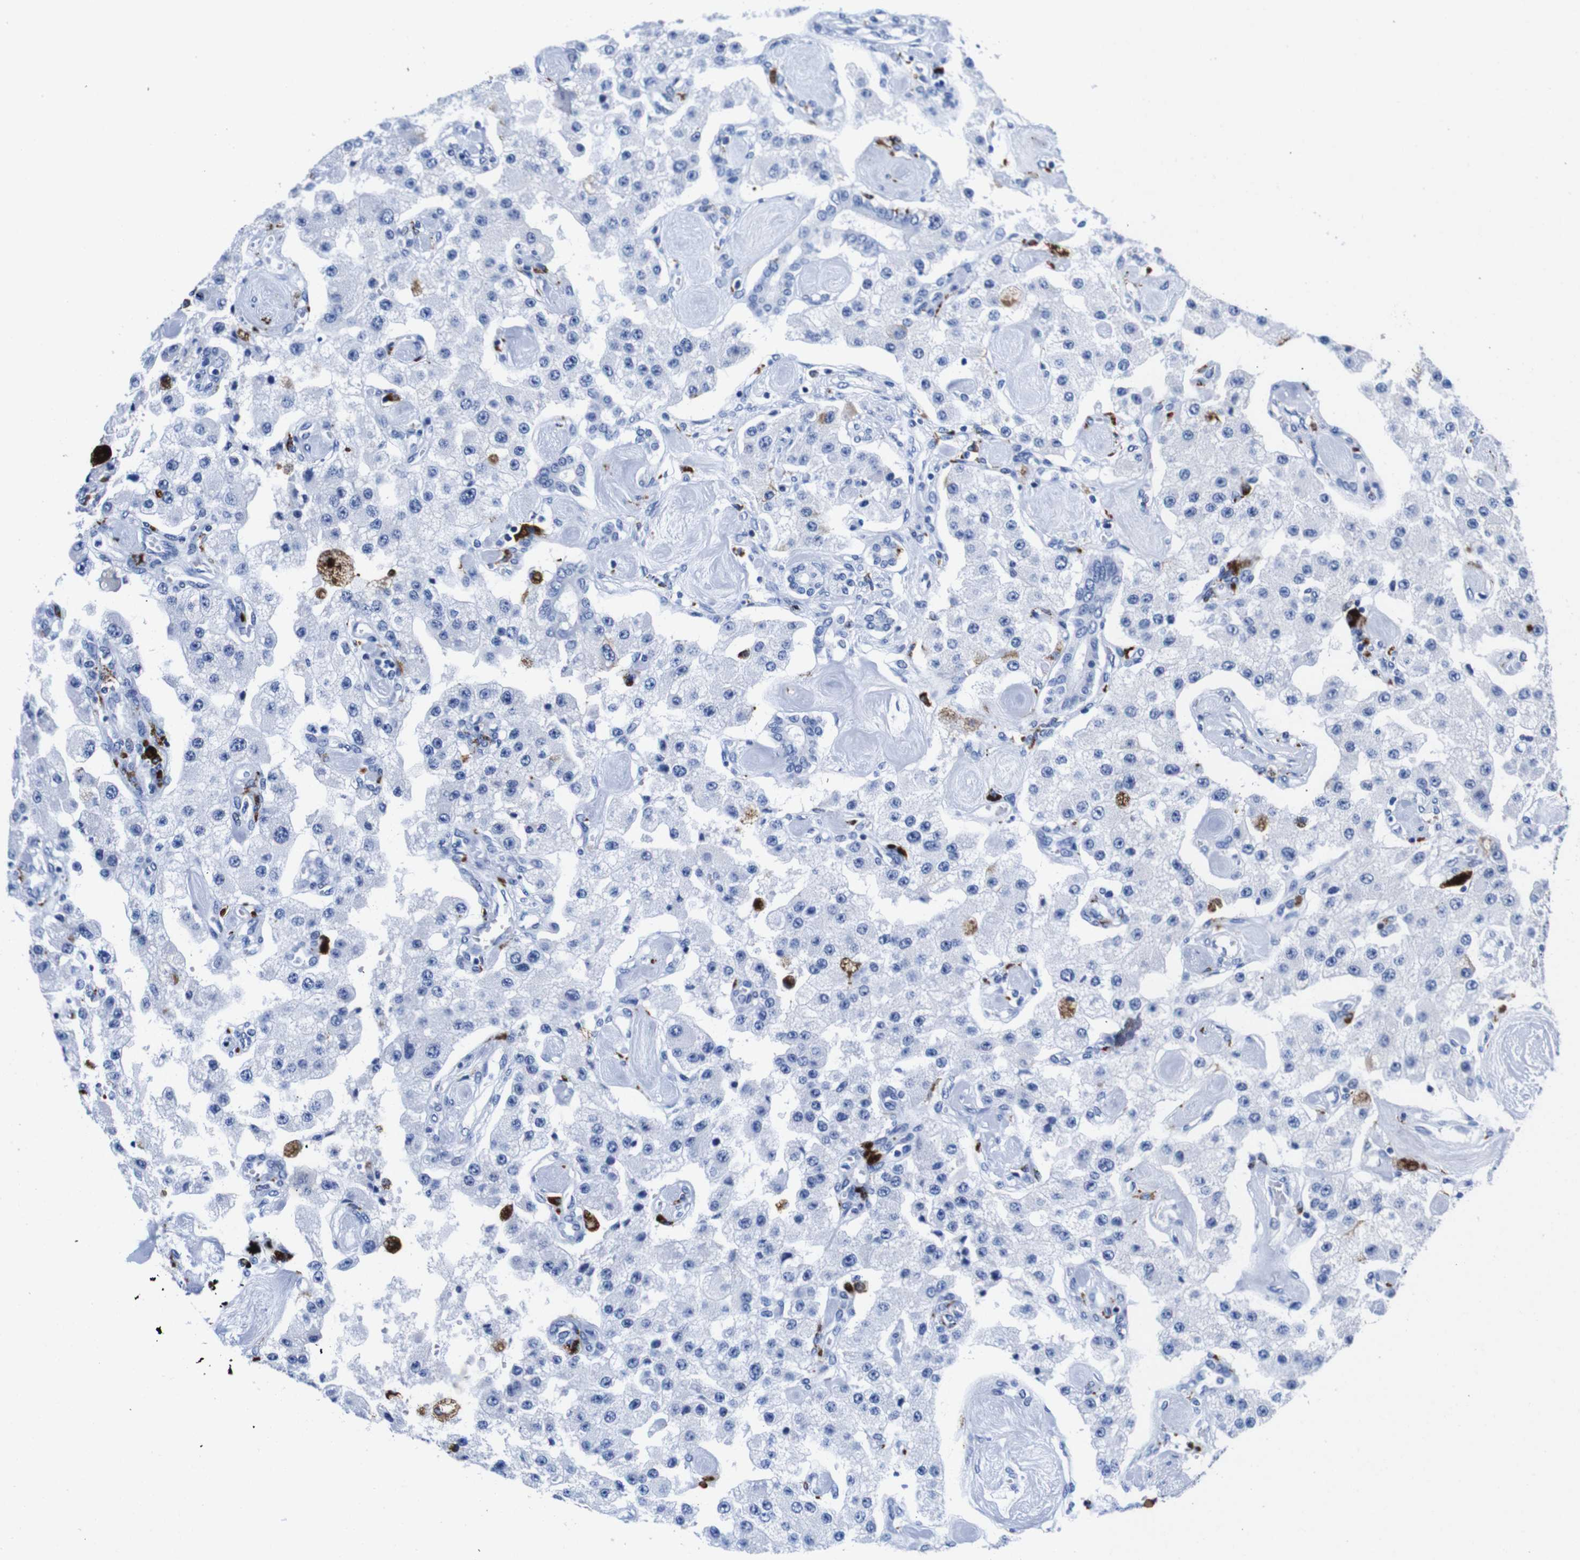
{"staining": {"intensity": "negative", "quantity": "none", "location": "none"}, "tissue": "carcinoid", "cell_type": "Tumor cells", "image_type": "cancer", "snomed": [{"axis": "morphology", "description": "Carcinoid, malignant, NOS"}, {"axis": "topography", "description": "Pancreas"}], "caption": "Immunohistochemistry (IHC) image of human carcinoid stained for a protein (brown), which reveals no staining in tumor cells.", "gene": "HLA-DMB", "patient": {"sex": "male", "age": 41}}